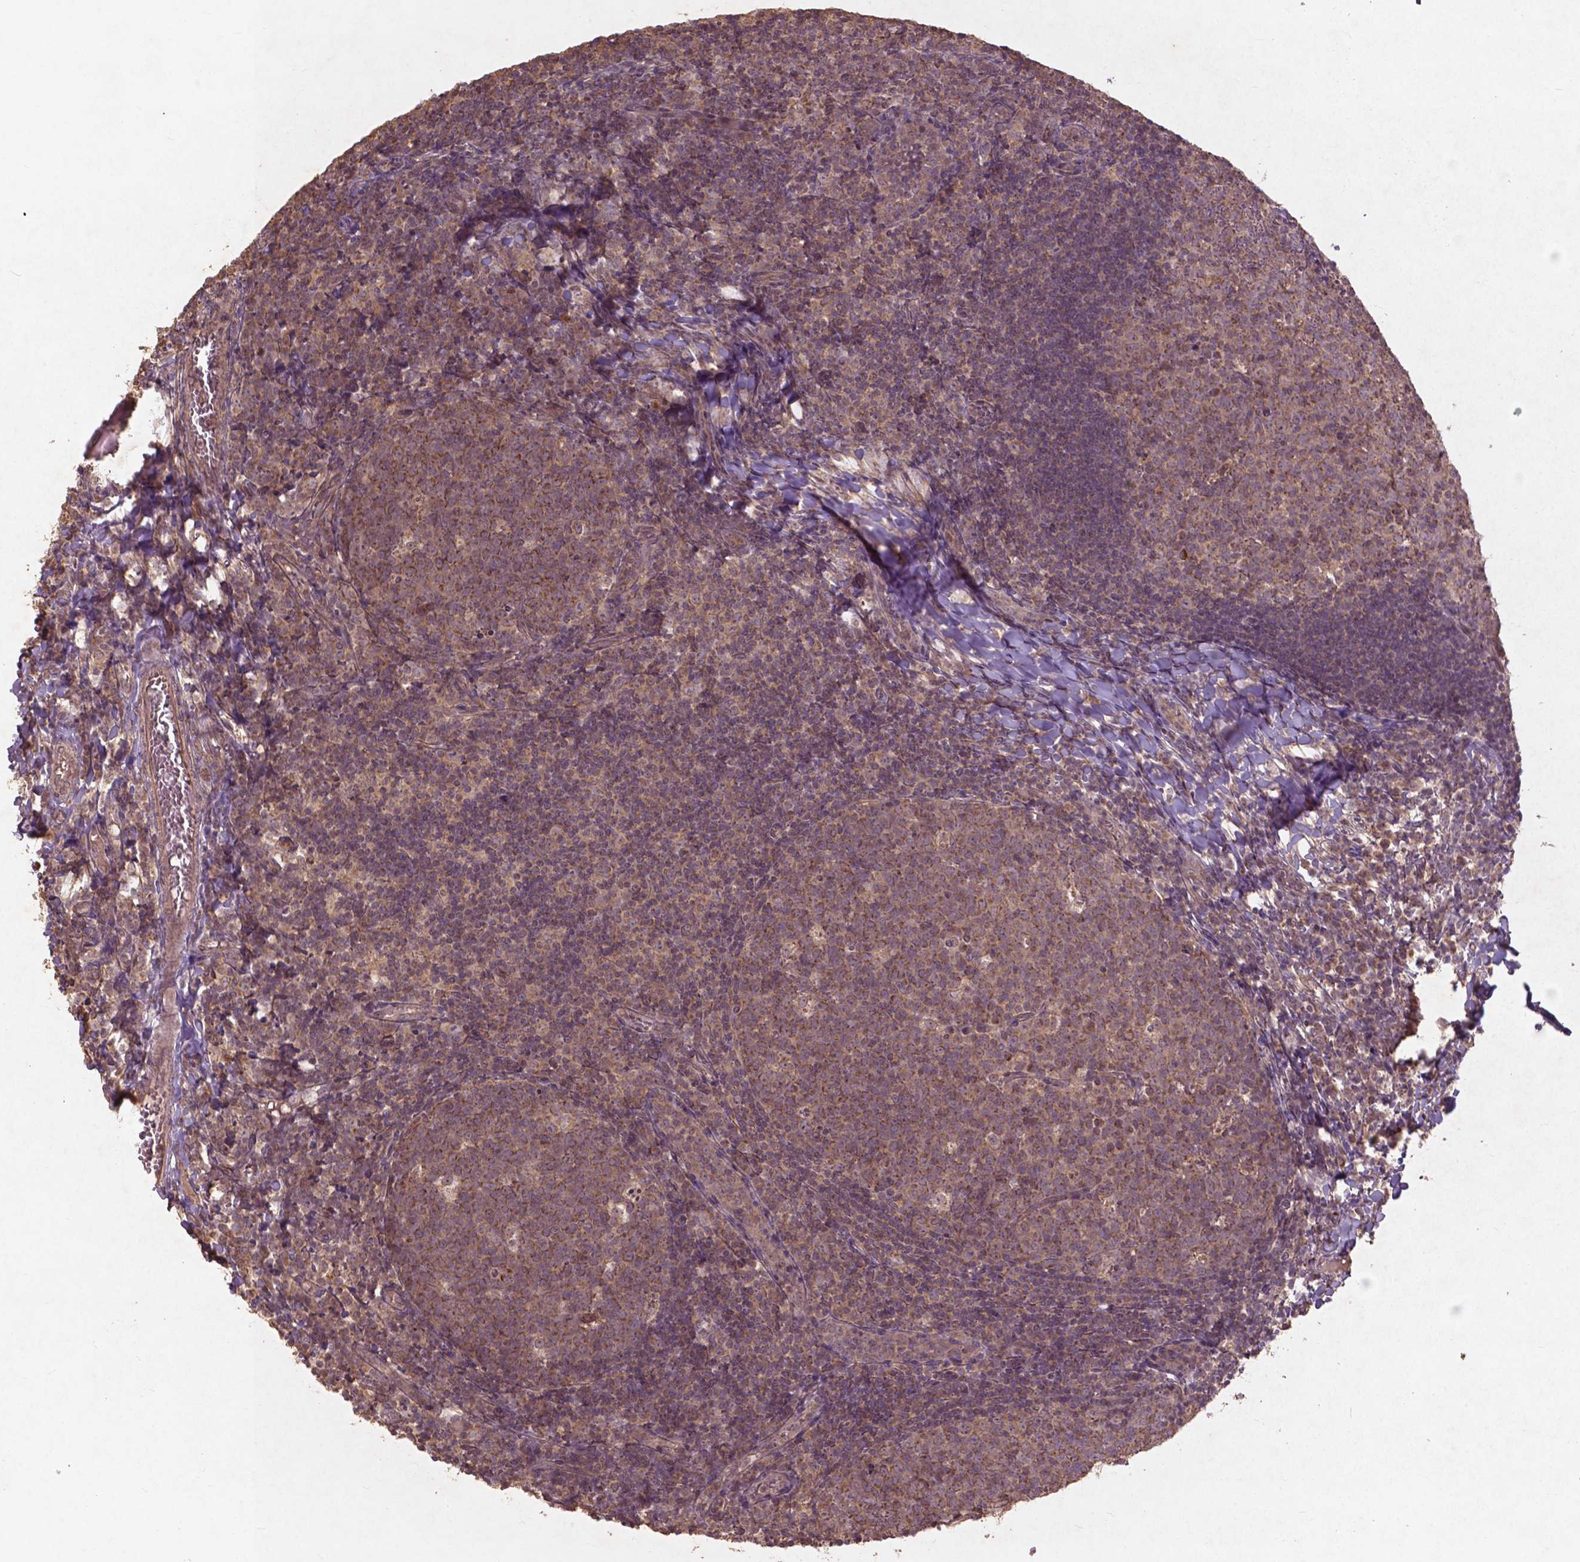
{"staining": {"intensity": "moderate", "quantity": ">75%", "location": "cytoplasmic/membranous"}, "tissue": "lymph node", "cell_type": "Germinal center cells", "image_type": "normal", "snomed": [{"axis": "morphology", "description": "Normal tissue, NOS"}, {"axis": "topography", "description": "Lymph node"}], "caption": "IHC photomicrograph of normal lymph node stained for a protein (brown), which shows medium levels of moderate cytoplasmic/membranous expression in about >75% of germinal center cells.", "gene": "ST6GALNAC5", "patient": {"sex": "female", "age": 21}}